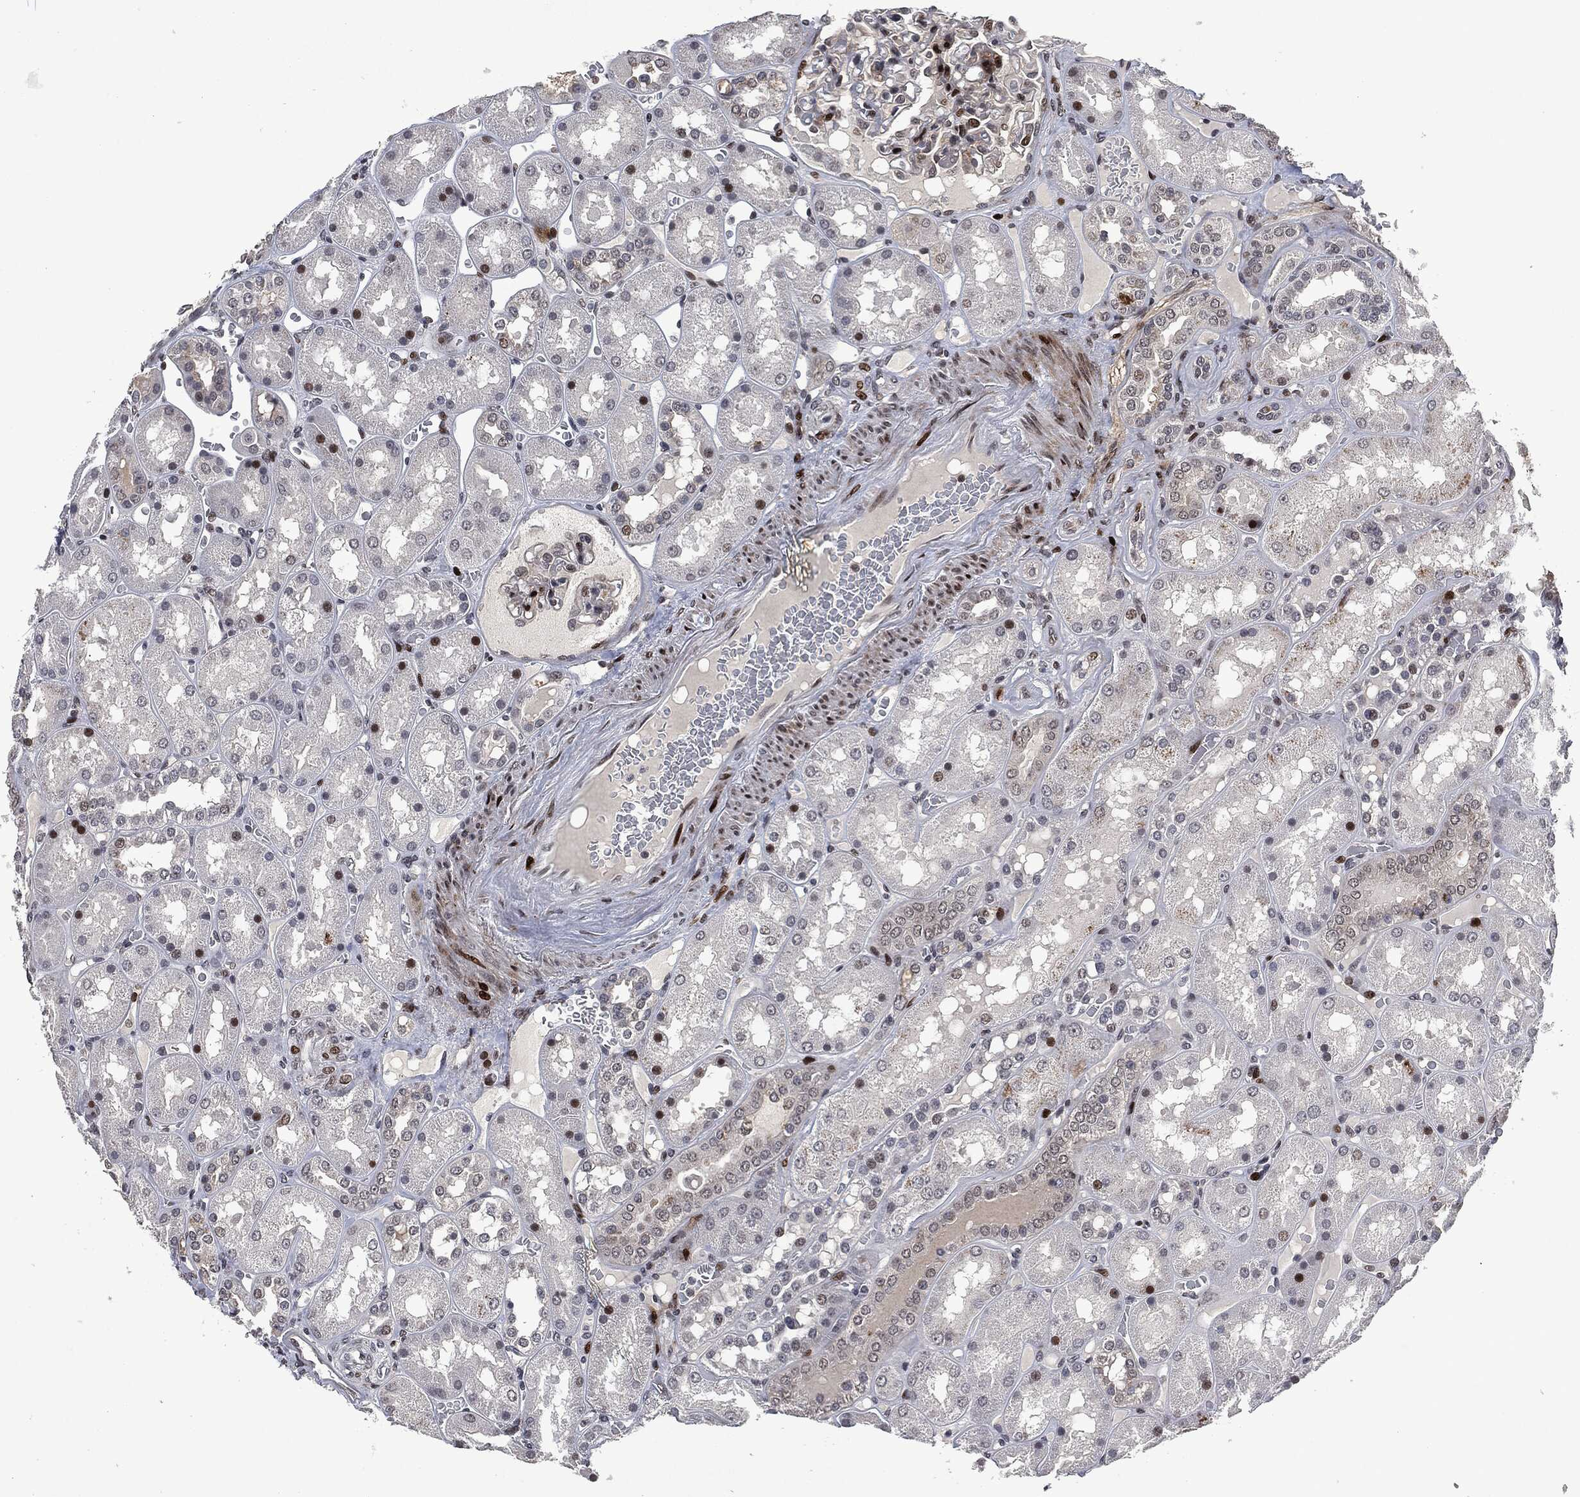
{"staining": {"intensity": "strong", "quantity": "25%-75%", "location": "nuclear"}, "tissue": "kidney", "cell_type": "Cells in glomeruli", "image_type": "normal", "snomed": [{"axis": "morphology", "description": "Normal tissue, NOS"}, {"axis": "topography", "description": "Kidney"}], "caption": "This image reveals immunohistochemistry (IHC) staining of normal human kidney, with high strong nuclear positivity in about 25%-75% of cells in glomeruli.", "gene": "EGFR", "patient": {"sex": "male", "age": 73}}